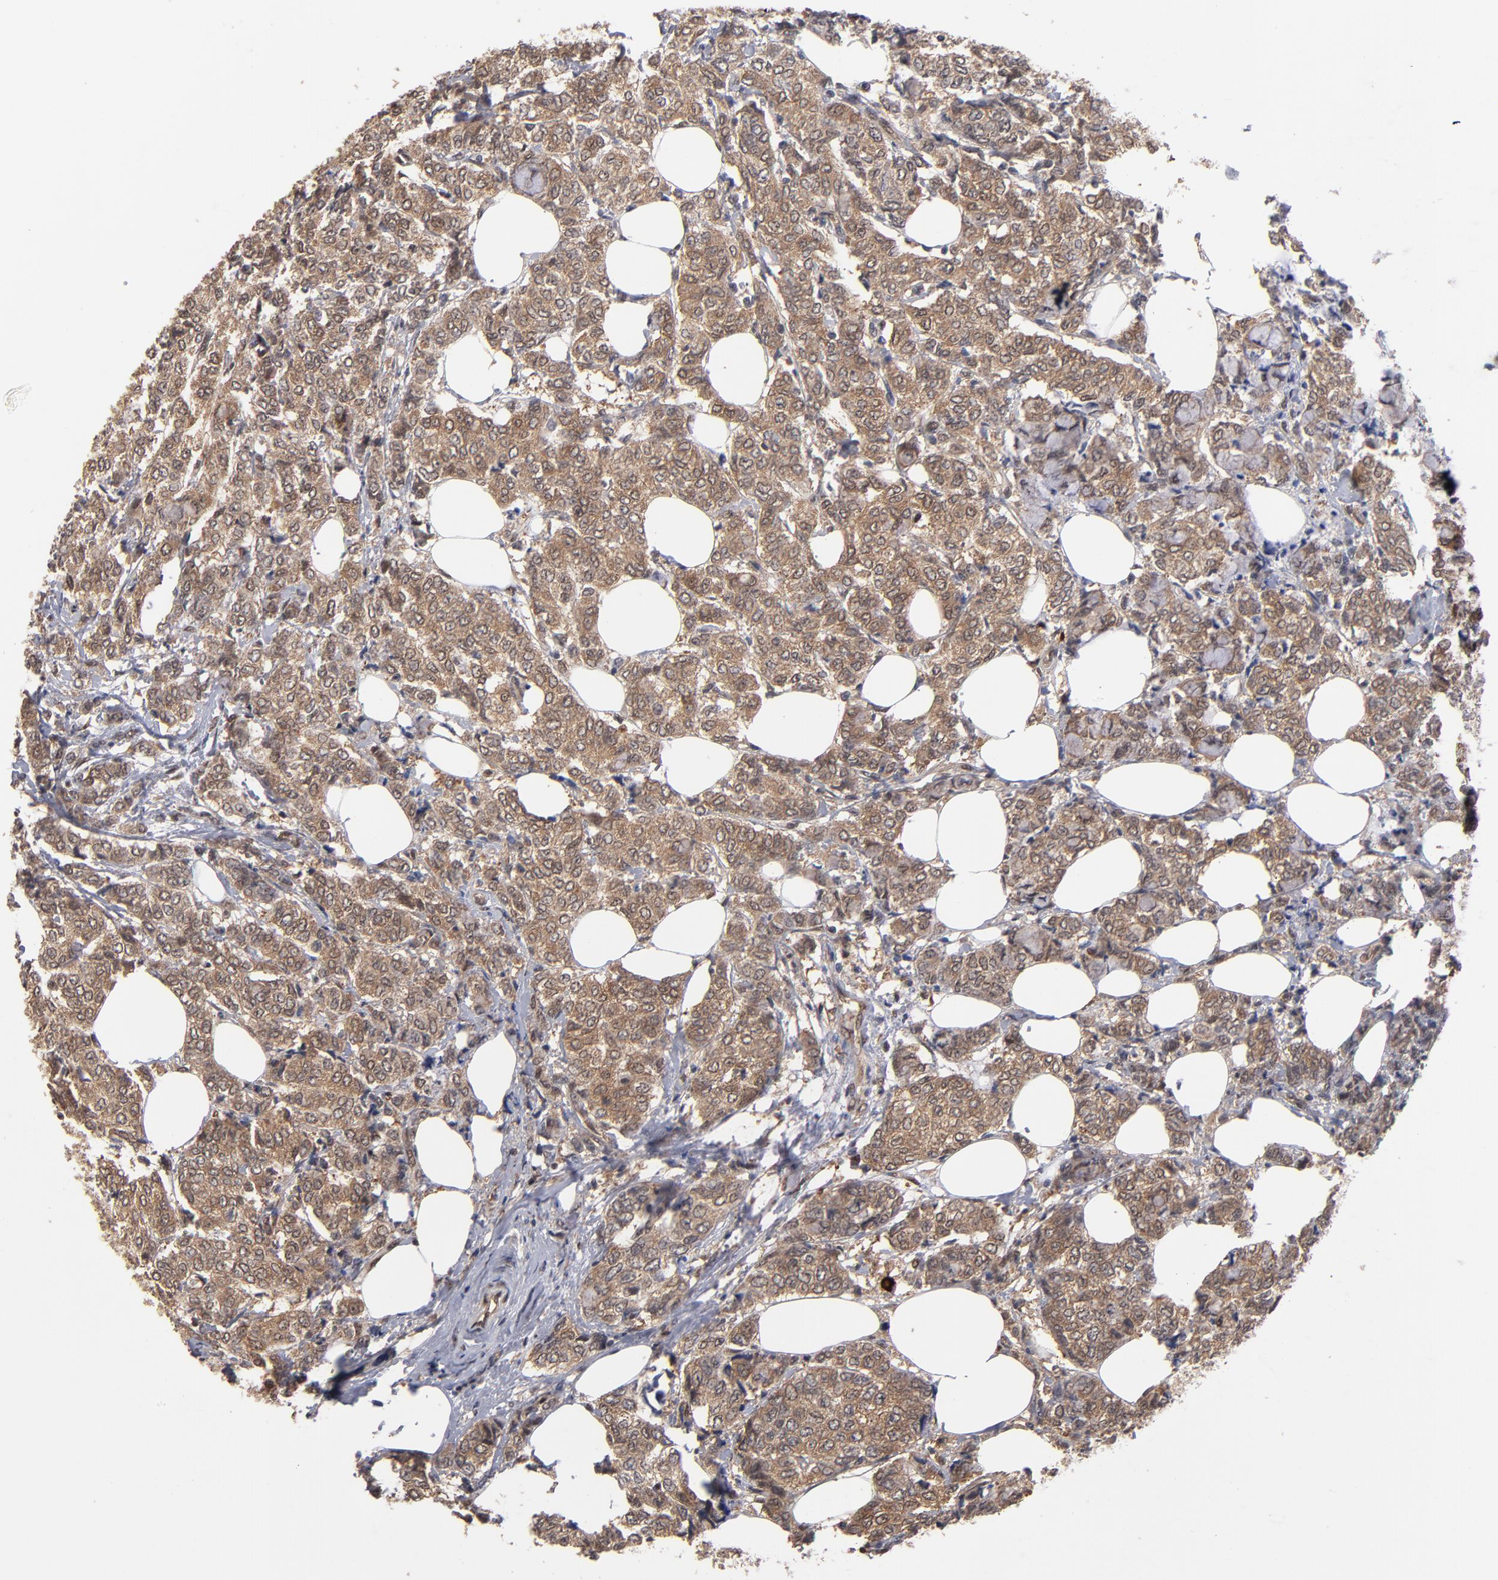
{"staining": {"intensity": "moderate", "quantity": ">75%", "location": "cytoplasmic/membranous,nuclear"}, "tissue": "breast cancer", "cell_type": "Tumor cells", "image_type": "cancer", "snomed": [{"axis": "morphology", "description": "Lobular carcinoma"}, {"axis": "topography", "description": "Breast"}], "caption": "Tumor cells demonstrate moderate cytoplasmic/membranous and nuclear positivity in approximately >75% of cells in breast cancer.", "gene": "HUWE1", "patient": {"sex": "female", "age": 60}}